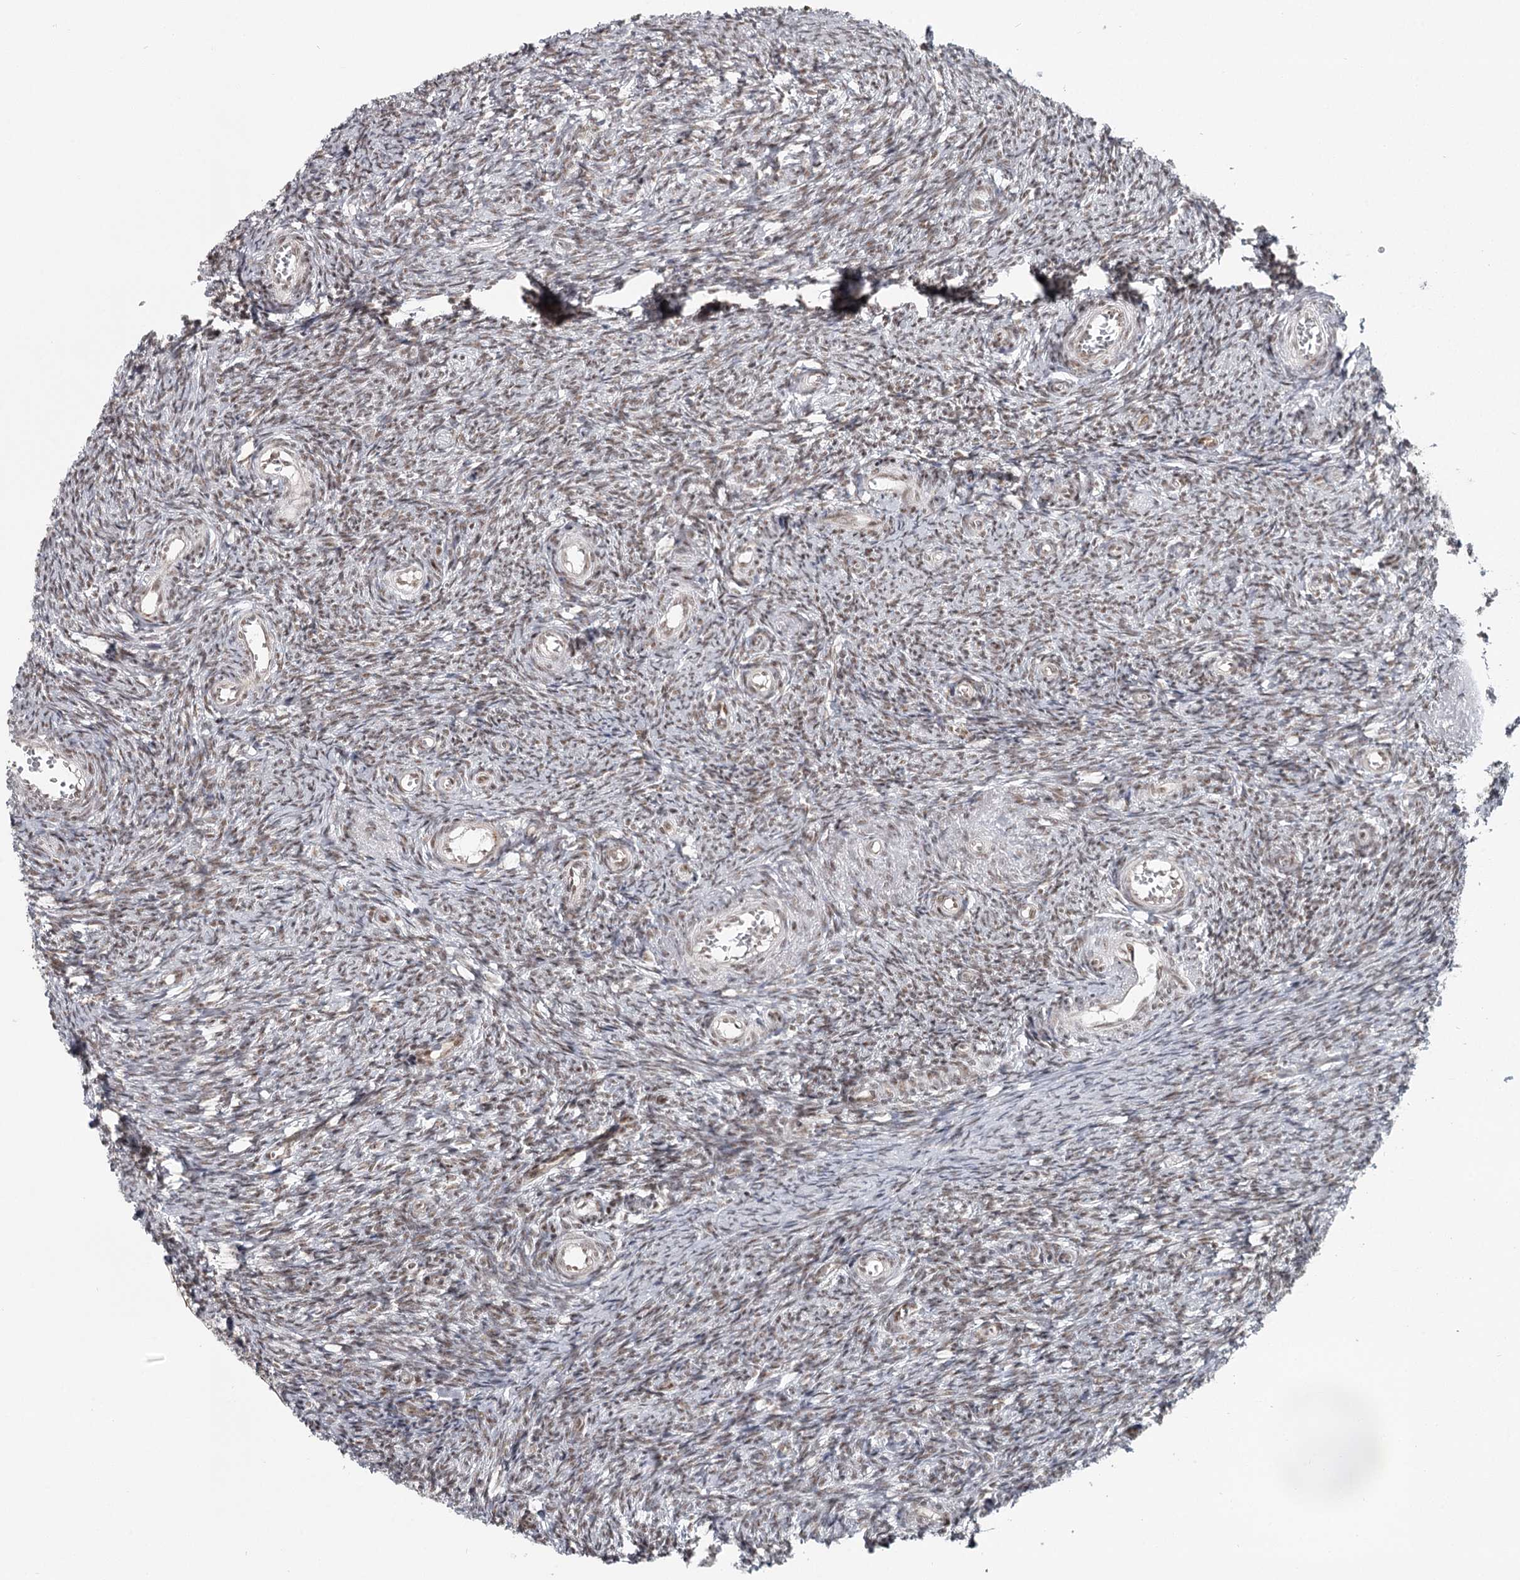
{"staining": {"intensity": "weak", "quantity": "25%-75%", "location": "nuclear"}, "tissue": "ovary", "cell_type": "Ovarian stroma cells", "image_type": "normal", "snomed": [{"axis": "morphology", "description": "Normal tissue, NOS"}, {"axis": "topography", "description": "Ovary"}], "caption": "Immunohistochemistry of unremarkable ovary exhibits low levels of weak nuclear expression in approximately 25%-75% of ovarian stroma cells. The staining is performed using DAB brown chromogen to label protein expression. The nuclei are counter-stained blue using hematoxylin.", "gene": "FAM13C", "patient": {"sex": "female", "age": 44}}